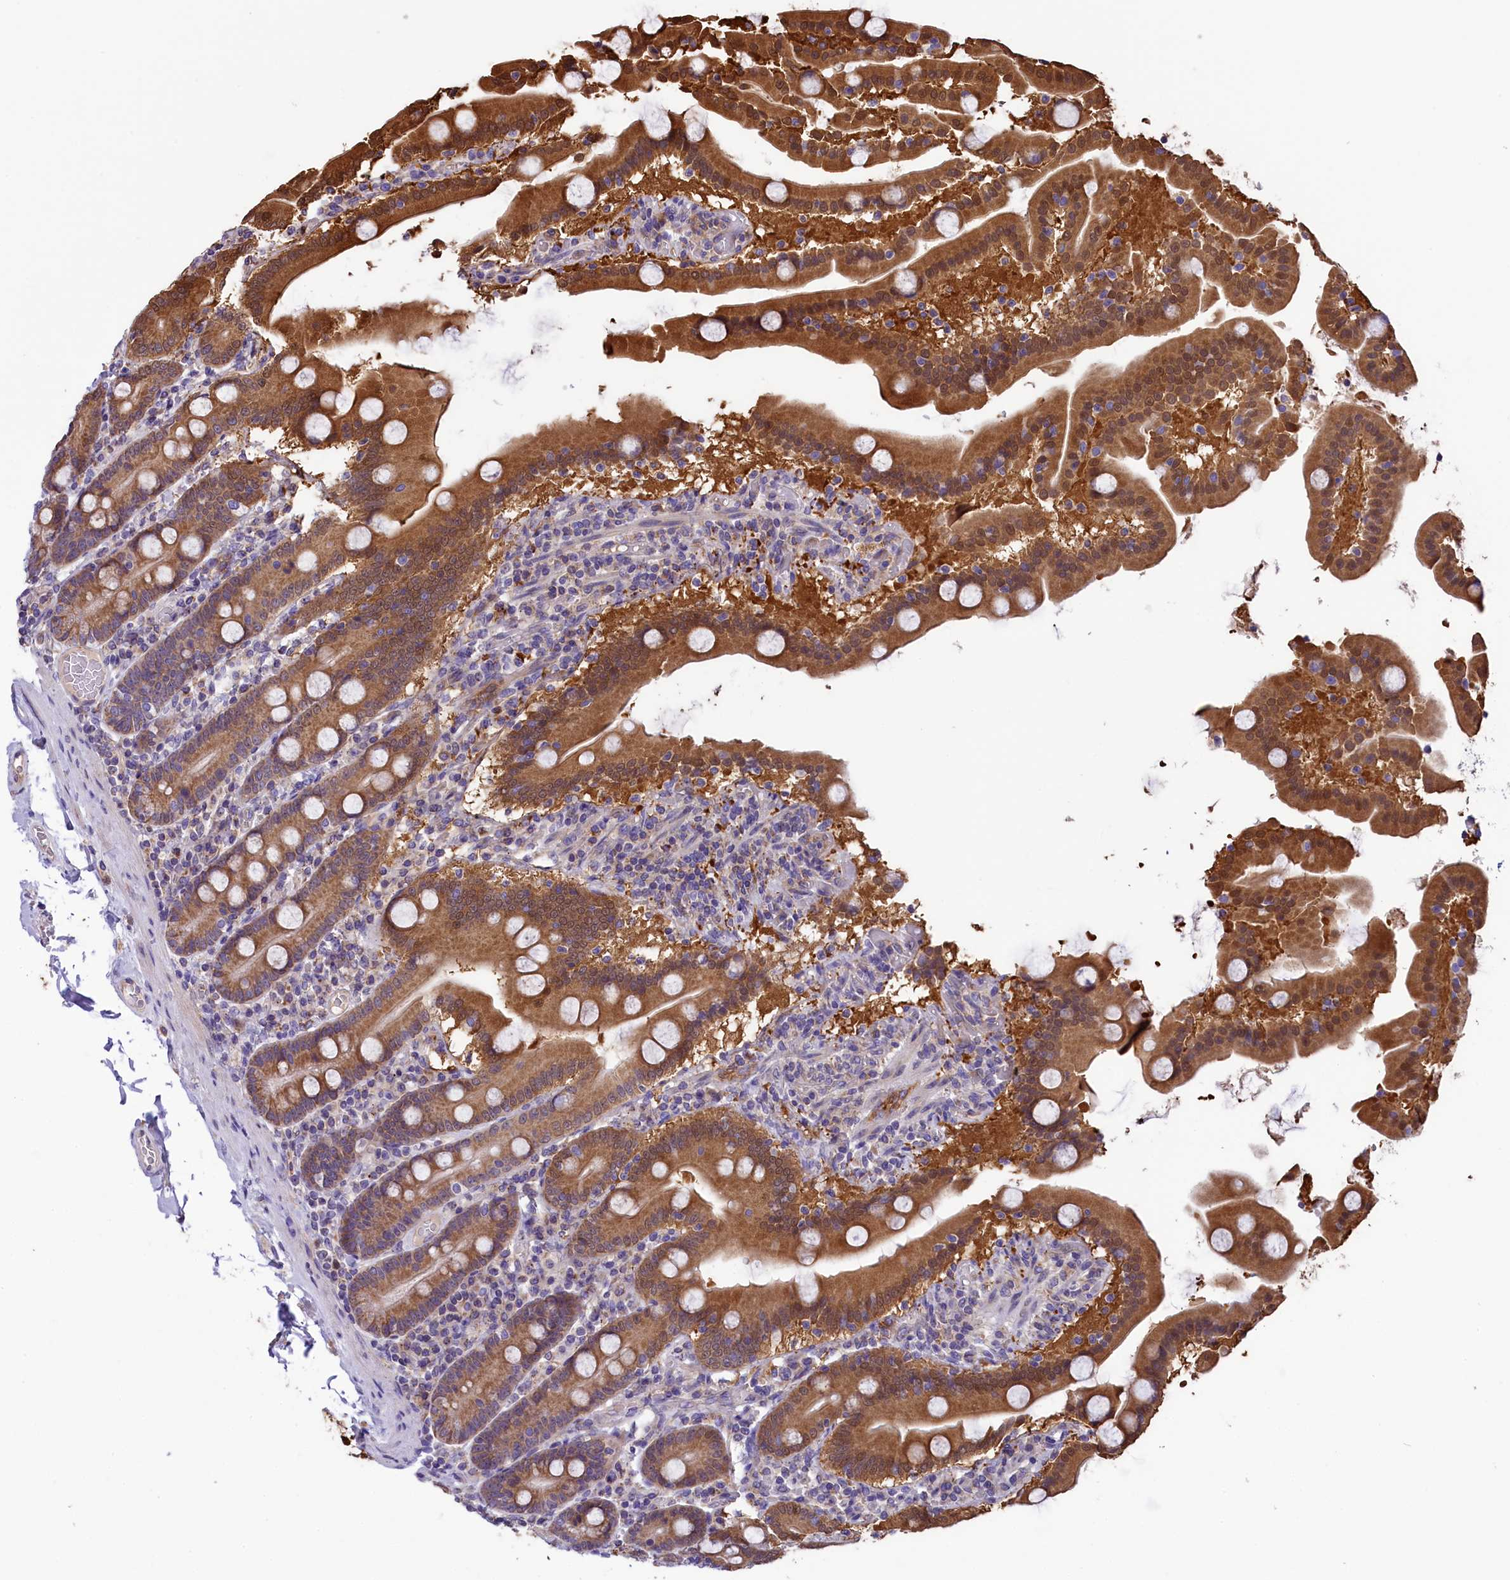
{"staining": {"intensity": "strong", "quantity": ">75%", "location": "cytoplasmic/membranous"}, "tissue": "duodenum", "cell_type": "Glandular cells", "image_type": "normal", "snomed": [{"axis": "morphology", "description": "Normal tissue, NOS"}, {"axis": "topography", "description": "Duodenum"}], "caption": "An immunohistochemistry (IHC) micrograph of normal tissue is shown. Protein staining in brown highlights strong cytoplasmic/membranous positivity in duodenum within glandular cells.", "gene": "DNAJB9", "patient": {"sex": "male", "age": 55}}